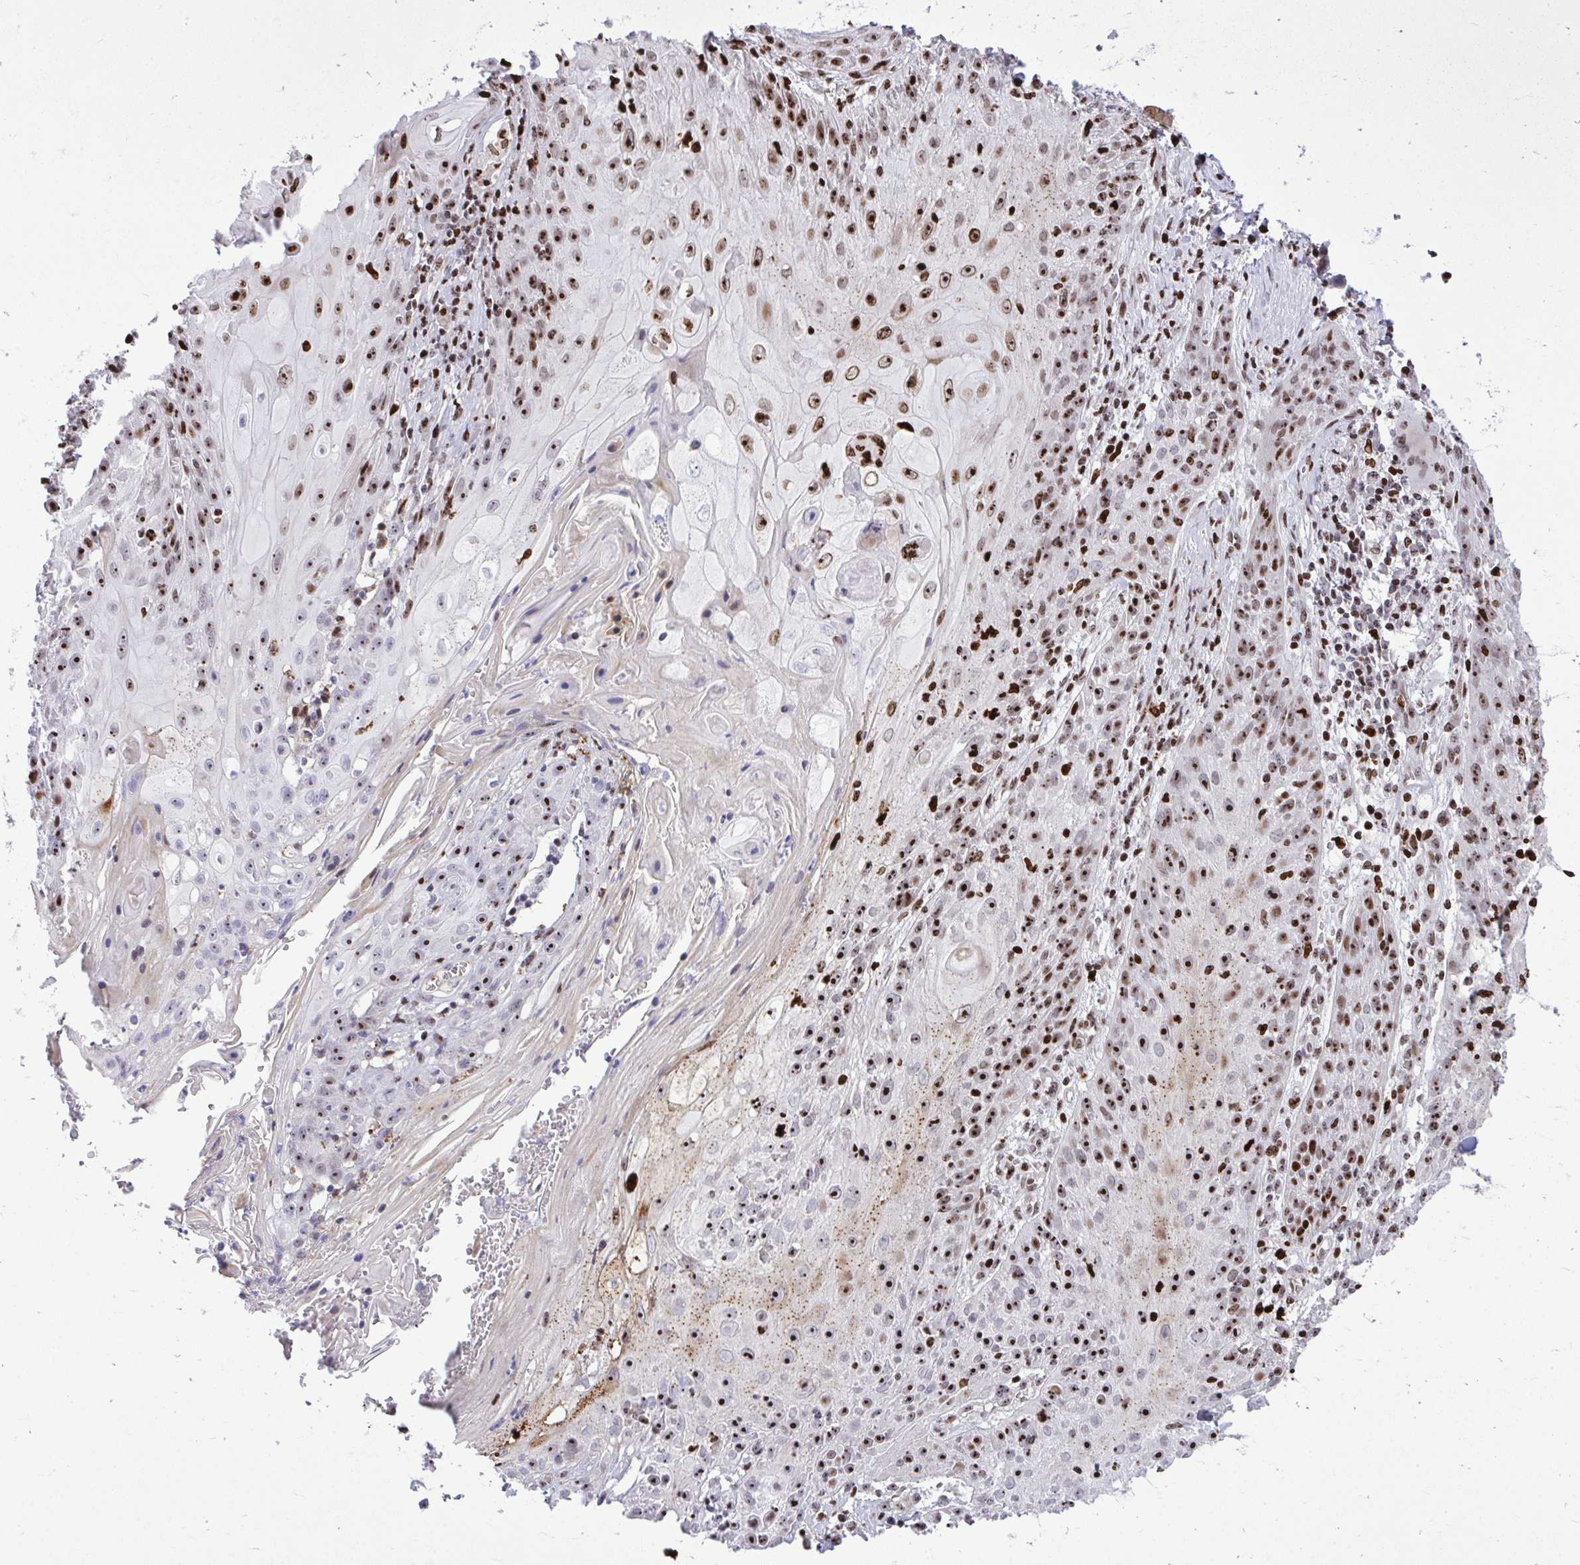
{"staining": {"intensity": "strong", "quantity": ">75%", "location": "nuclear"}, "tissue": "skin cancer", "cell_type": "Tumor cells", "image_type": "cancer", "snomed": [{"axis": "morphology", "description": "Squamous cell carcinoma, NOS"}, {"axis": "topography", "description": "Skin"}, {"axis": "topography", "description": "Vulva"}], "caption": "There is high levels of strong nuclear positivity in tumor cells of skin cancer, as demonstrated by immunohistochemical staining (brown color).", "gene": "DLX4", "patient": {"sex": "female", "age": 76}}